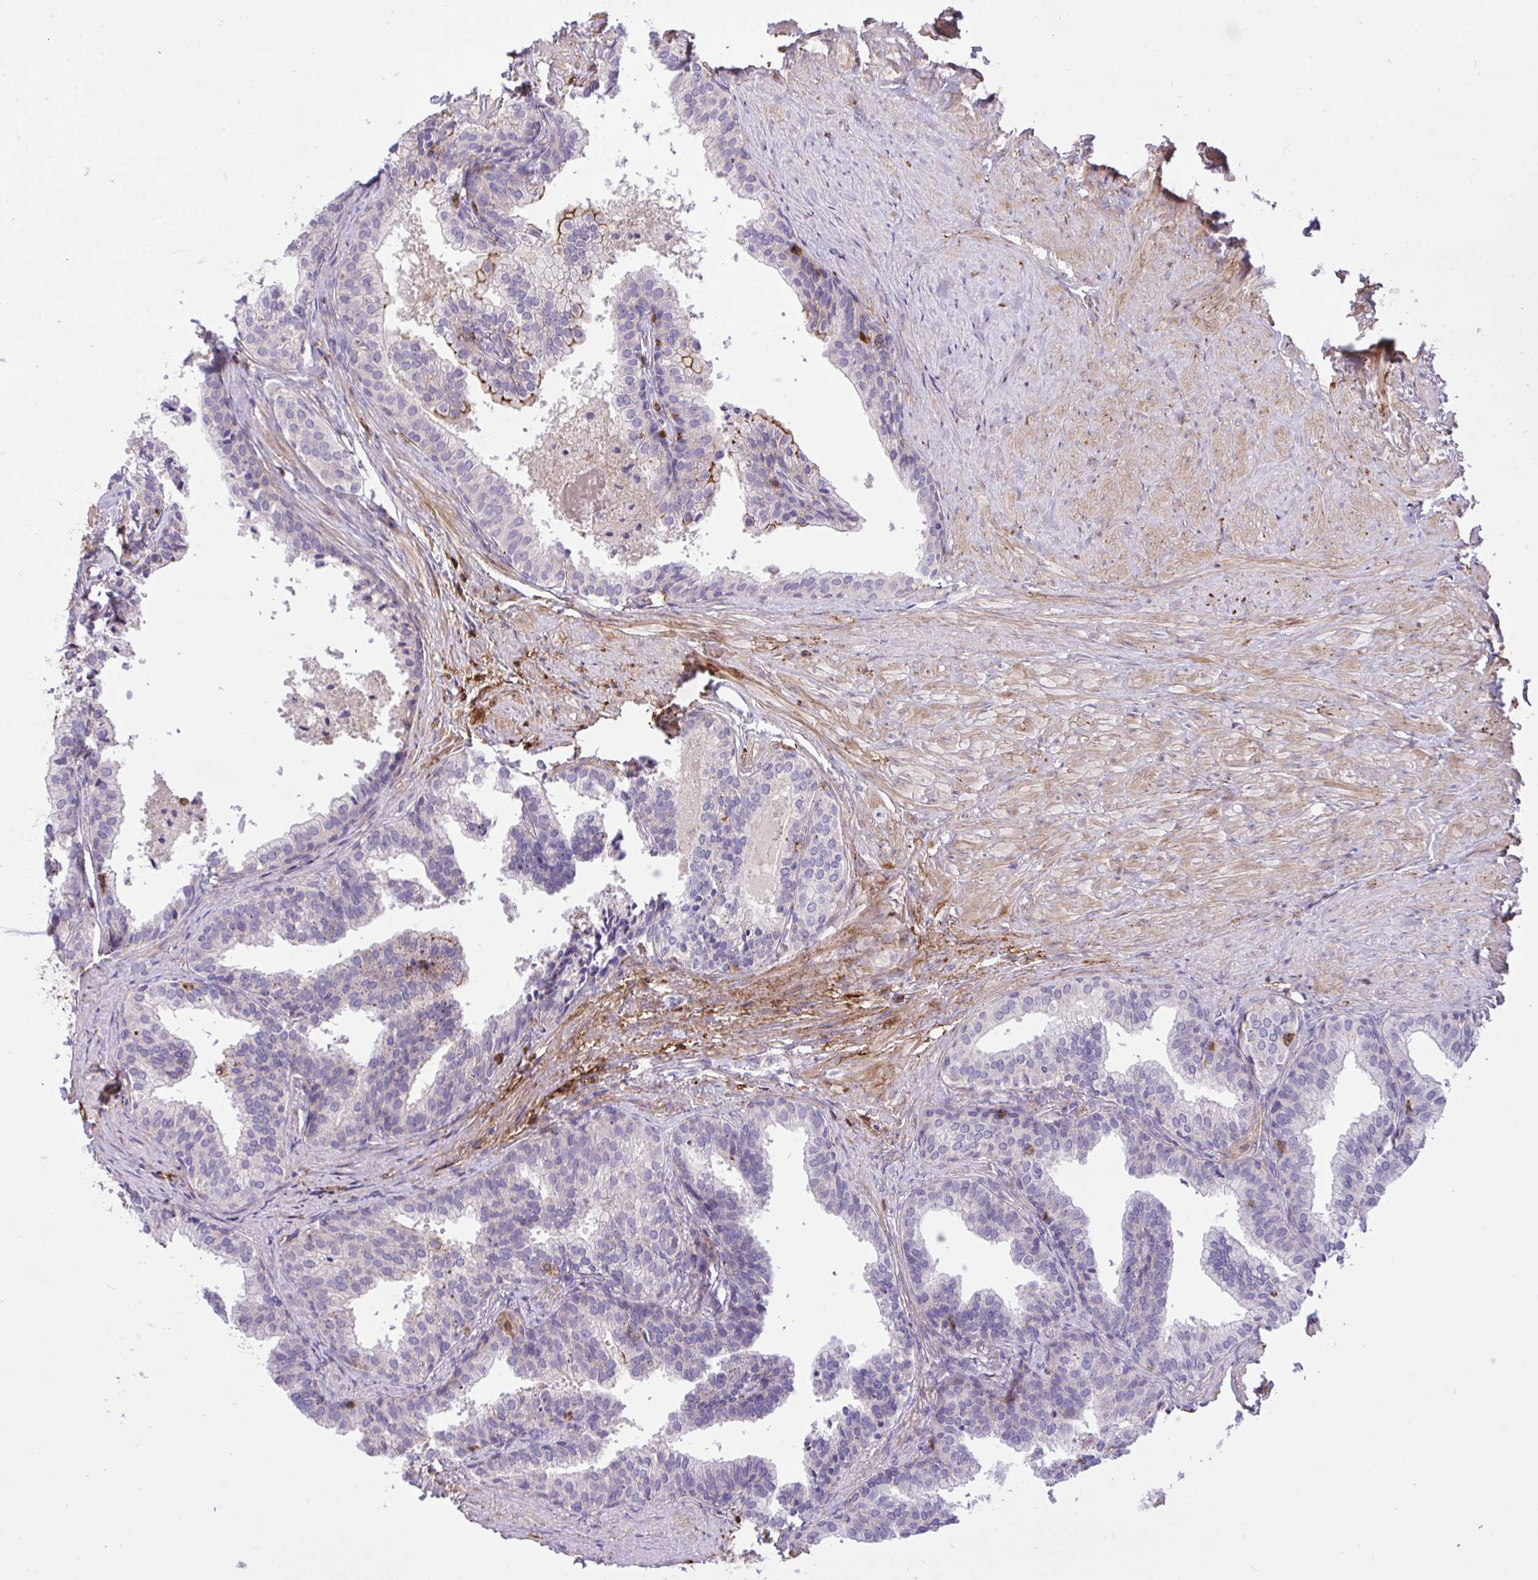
{"staining": {"intensity": "moderate", "quantity": "<25%", "location": "cytoplasmic/membranous"}, "tissue": "prostate", "cell_type": "Glandular cells", "image_type": "normal", "snomed": [{"axis": "morphology", "description": "Normal tissue, NOS"}, {"axis": "topography", "description": "Prostate"}, {"axis": "topography", "description": "Peripheral nerve tissue"}], "caption": "The immunohistochemical stain highlights moderate cytoplasmic/membranous staining in glandular cells of benign prostate.", "gene": "ERI1", "patient": {"sex": "male", "age": 55}}